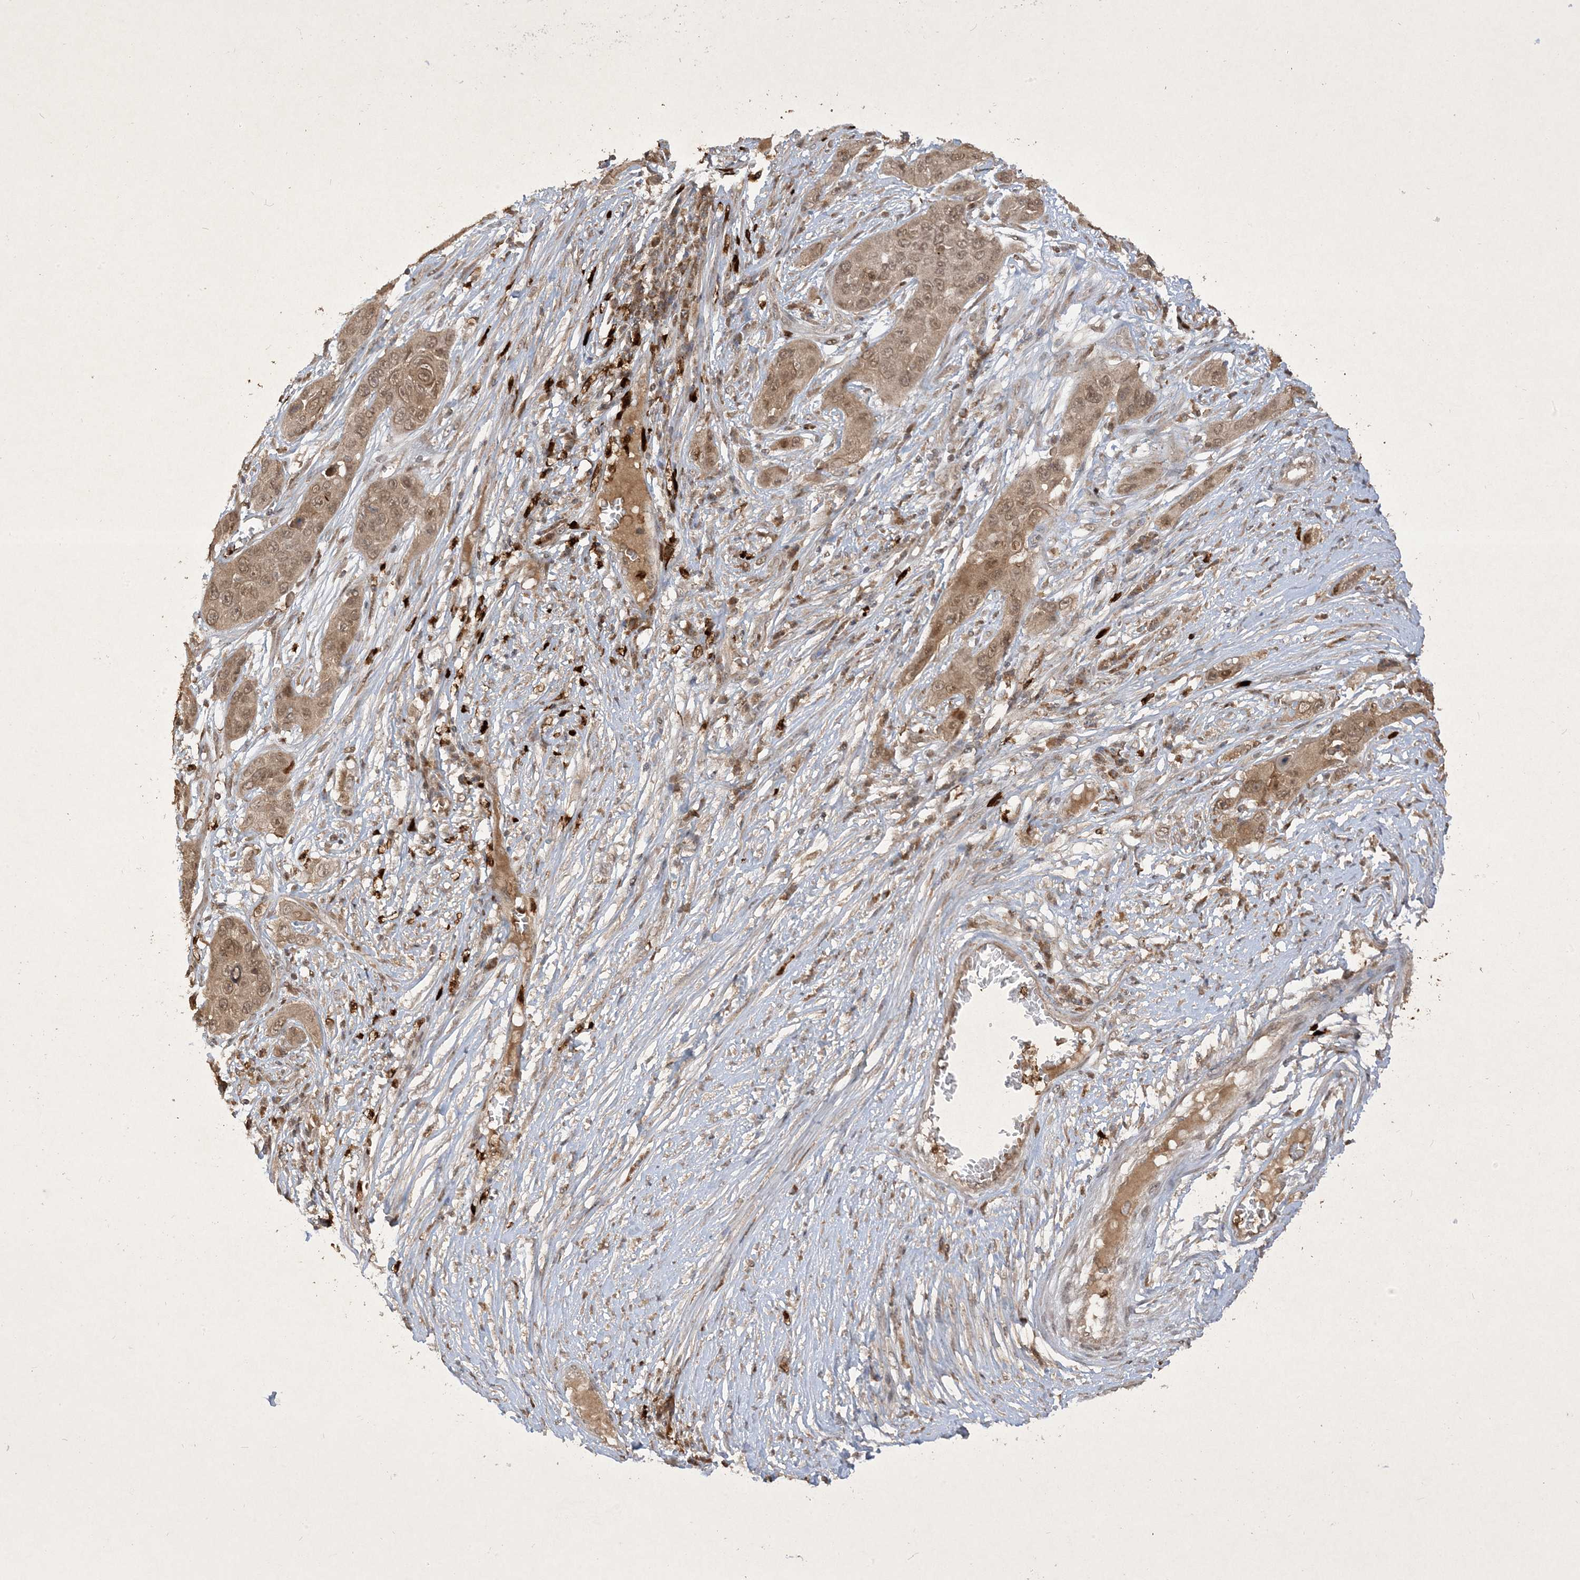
{"staining": {"intensity": "strong", "quantity": "25%-75%", "location": "cytoplasmic/membranous,nuclear"}, "tissue": "skin cancer", "cell_type": "Tumor cells", "image_type": "cancer", "snomed": [{"axis": "morphology", "description": "Squamous cell carcinoma, NOS"}, {"axis": "topography", "description": "Skin"}], "caption": "Immunohistochemical staining of human skin cancer (squamous cell carcinoma) demonstrates high levels of strong cytoplasmic/membranous and nuclear protein staining in about 25%-75% of tumor cells. (DAB (3,3'-diaminobenzidine) IHC with brightfield microscopy, high magnification).", "gene": "ZNF213", "patient": {"sex": "male", "age": 55}}